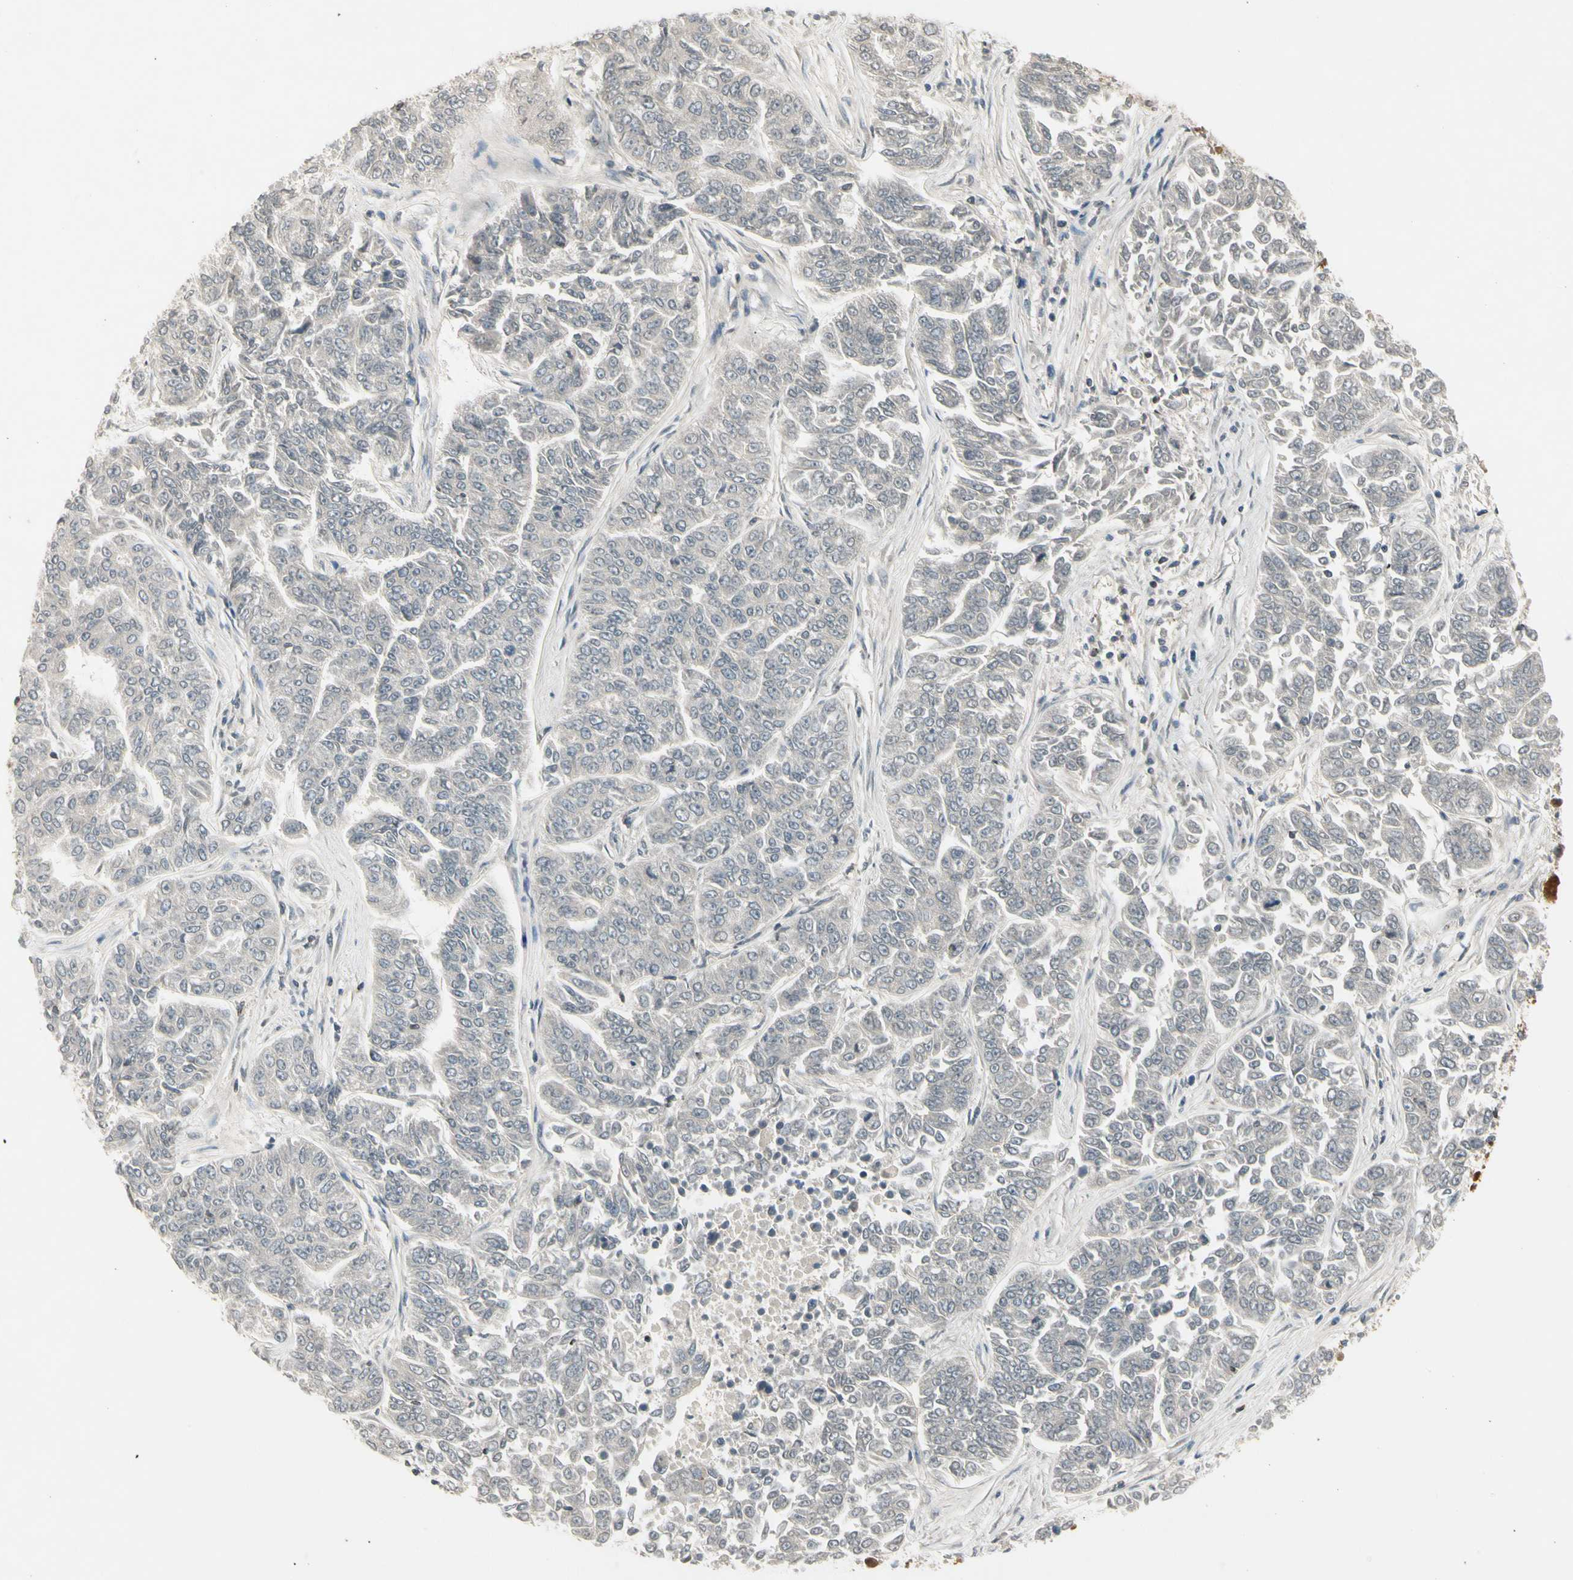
{"staining": {"intensity": "negative", "quantity": "none", "location": "none"}, "tissue": "lung cancer", "cell_type": "Tumor cells", "image_type": "cancer", "snomed": [{"axis": "morphology", "description": "Adenocarcinoma, NOS"}, {"axis": "topography", "description": "Lung"}], "caption": "Histopathology image shows no significant protein positivity in tumor cells of lung cancer.", "gene": "CCL4", "patient": {"sex": "male", "age": 84}}